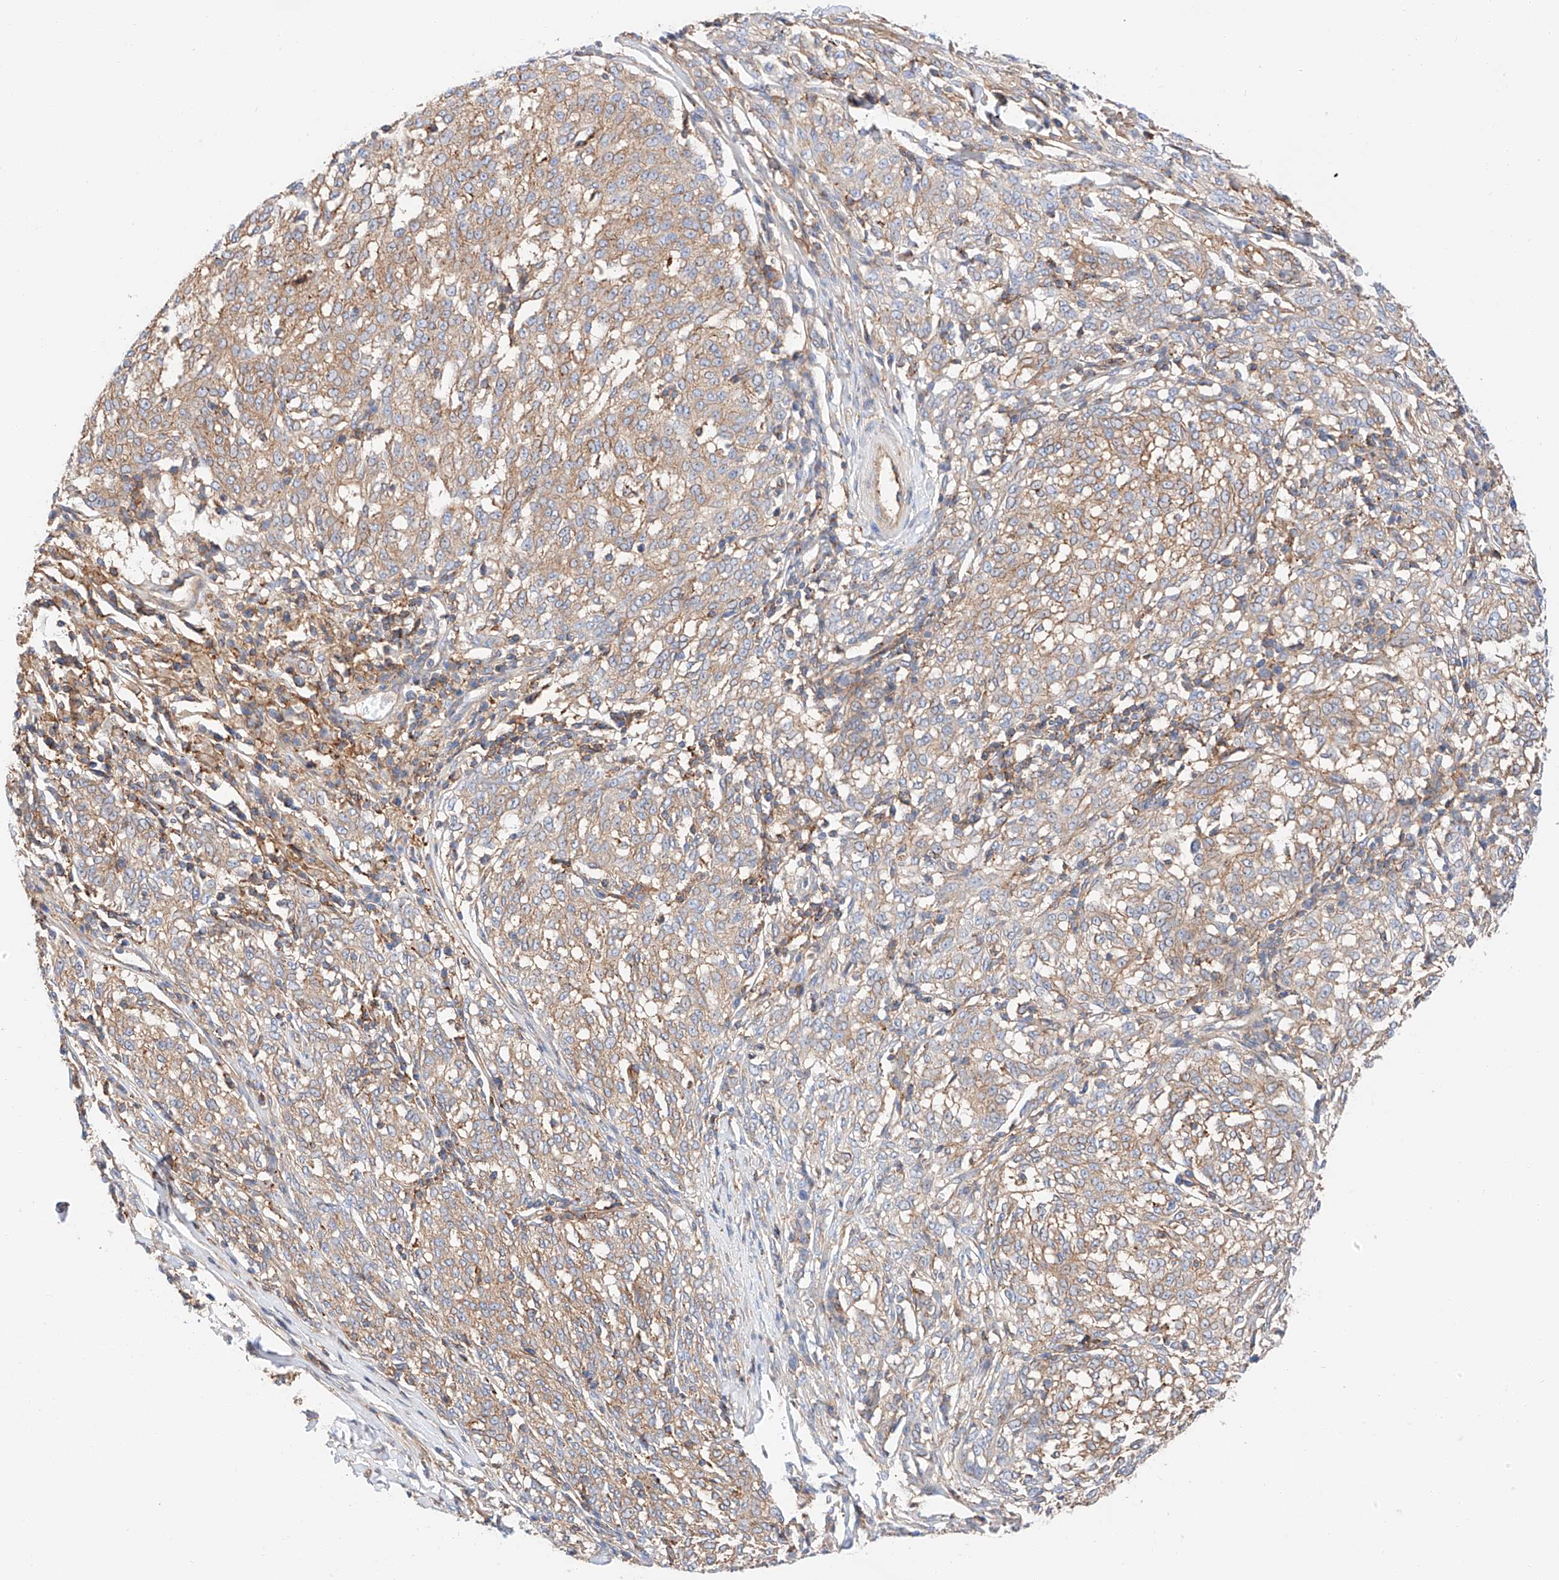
{"staining": {"intensity": "weak", "quantity": ">75%", "location": "cytoplasmic/membranous"}, "tissue": "melanoma", "cell_type": "Tumor cells", "image_type": "cancer", "snomed": [{"axis": "morphology", "description": "Malignant melanoma, NOS"}, {"axis": "topography", "description": "Skin"}], "caption": "An image showing weak cytoplasmic/membranous expression in about >75% of tumor cells in malignant melanoma, as visualized by brown immunohistochemical staining.", "gene": "HAUS4", "patient": {"sex": "female", "age": 72}}